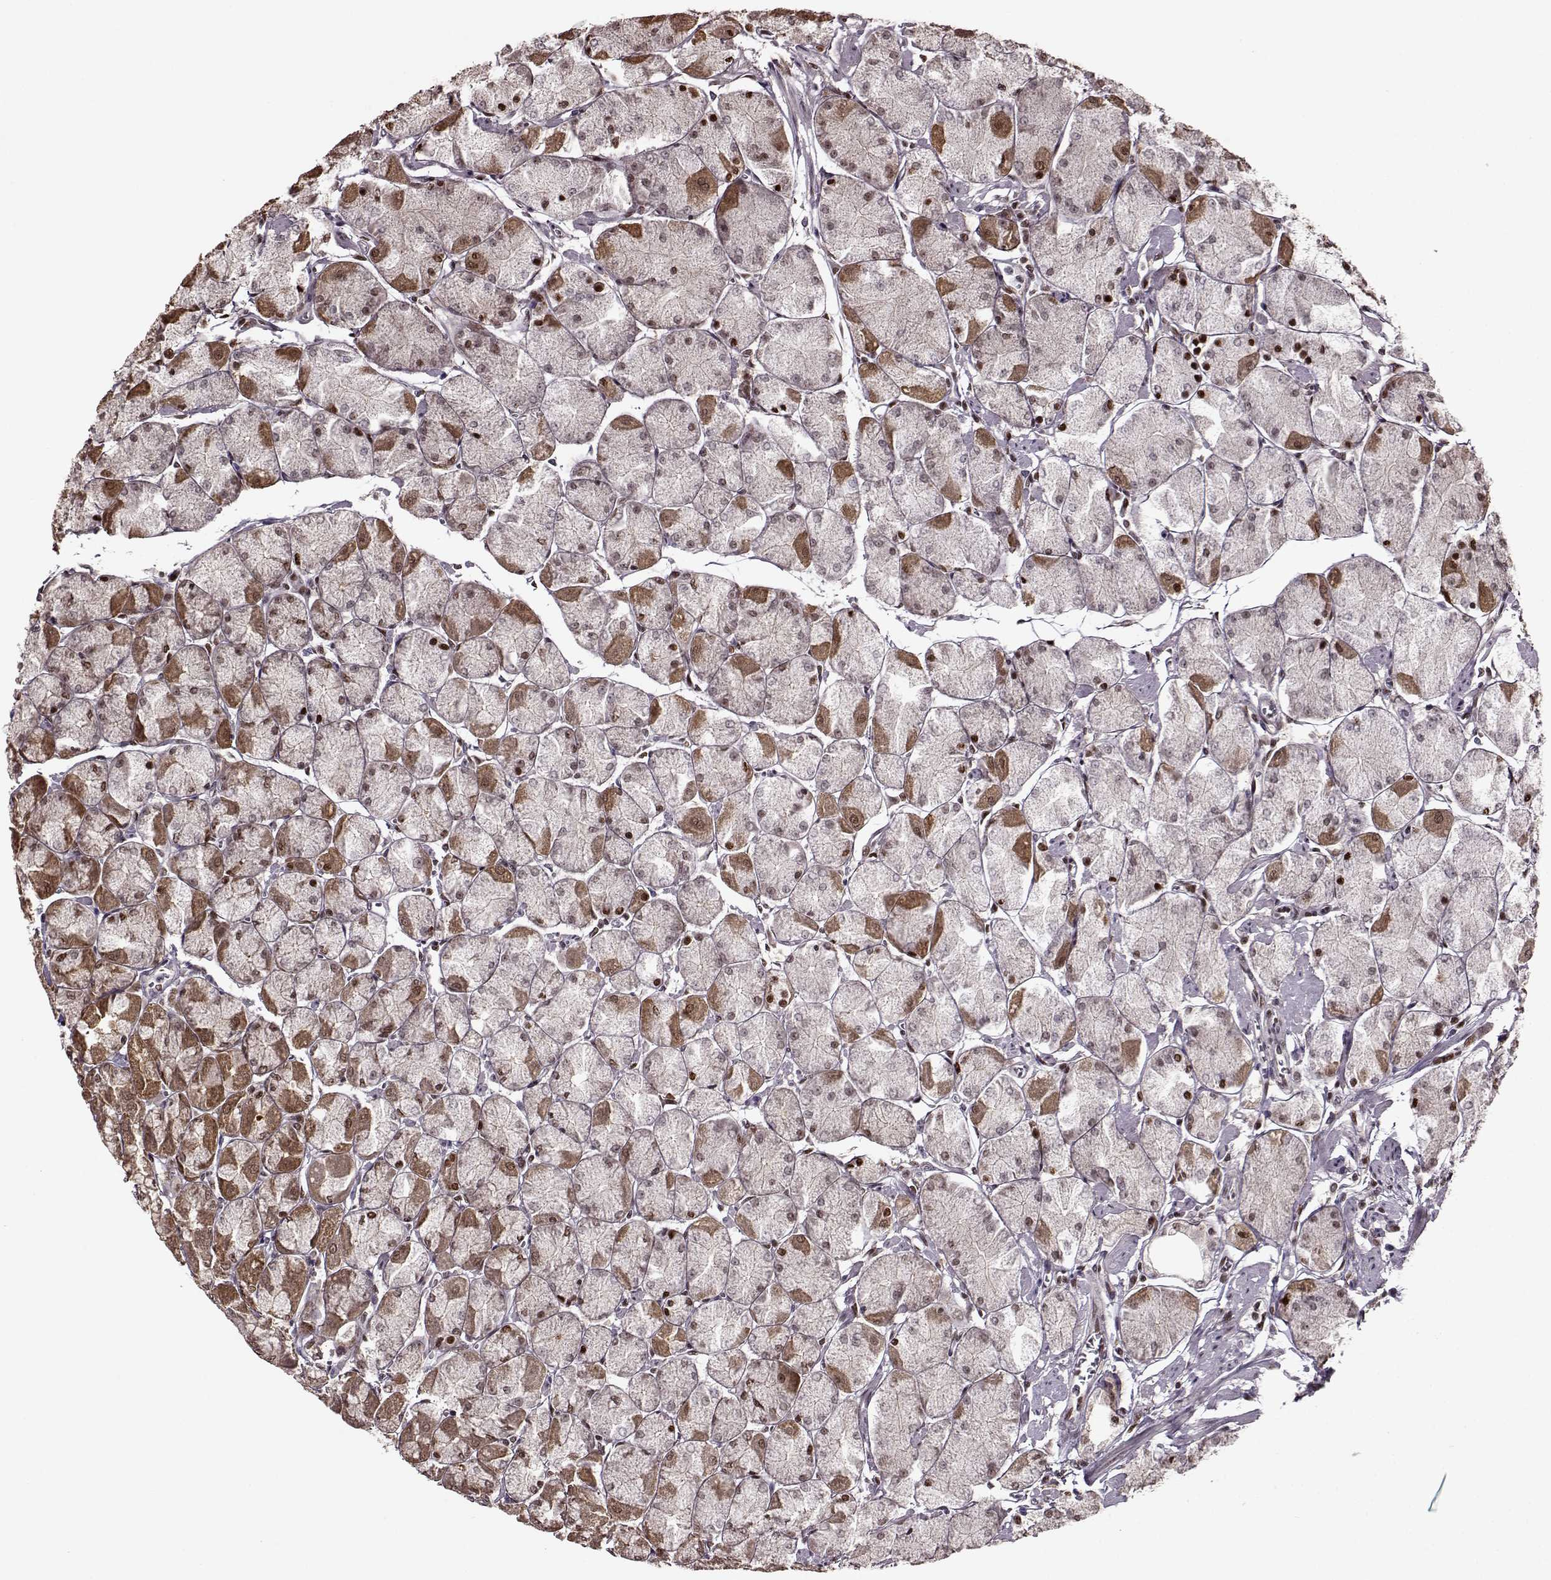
{"staining": {"intensity": "moderate", "quantity": "25%-75%", "location": "cytoplasmic/membranous,nuclear"}, "tissue": "stomach", "cell_type": "Glandular cells", "image_type": "normal", "snomed": [{"axis": "morphology", "description": "Normal tissue, NOS"}, {"axis": "topography", "description": "Stomach, upper"}], "caption": "IHC histopathology image of unremarkable stomach: human stomach stained using IHC exhibits medium levels of moderate protein expression localized specifically in the cytoplasmic/membranous,nuclear of glandular cells, appearing as a cytoplasmic/membranous,nuclear brown color.", "gene": "FTO", "patient": {"sex": "male", "age": 60}}